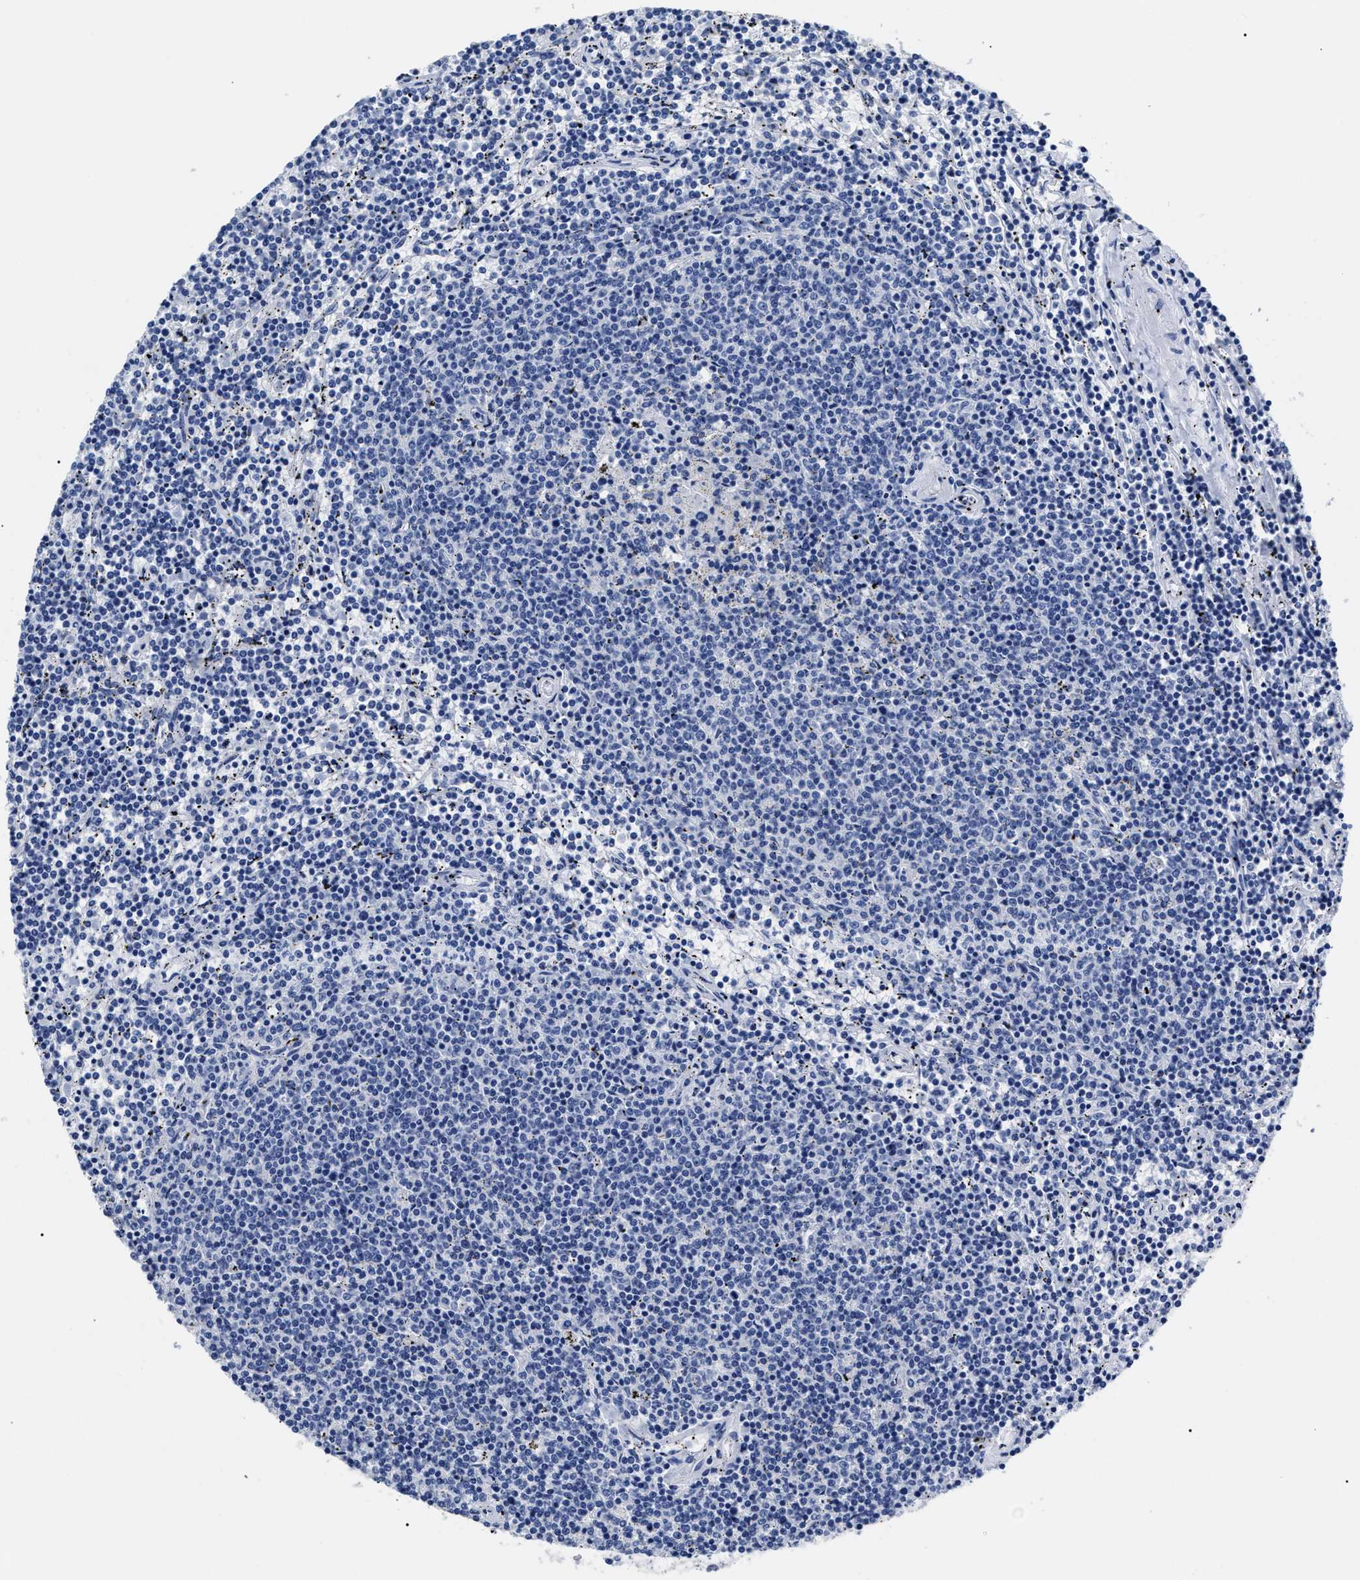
{"staining": {"intensity": "negative", "quantity": "none", "location": "none"}, "tissue": "lymphoma", "cell_type": "Tumor cells", "image_type": "cancer", "snomed": [{"axis": "morphology", "description": "Malignant lymphoma, non-Hodgkin's type, Low grade"}, {"axis": "topography", "description": "Spleen"}], "caption": "Immunohistochemical staining of malignant lymphoma, non-Hodgkin's type (low-grade) demonstrates no significant positivity in tumor cells.", "gene": "ALPG", "patient": {"sex": "female", "age": 50}}